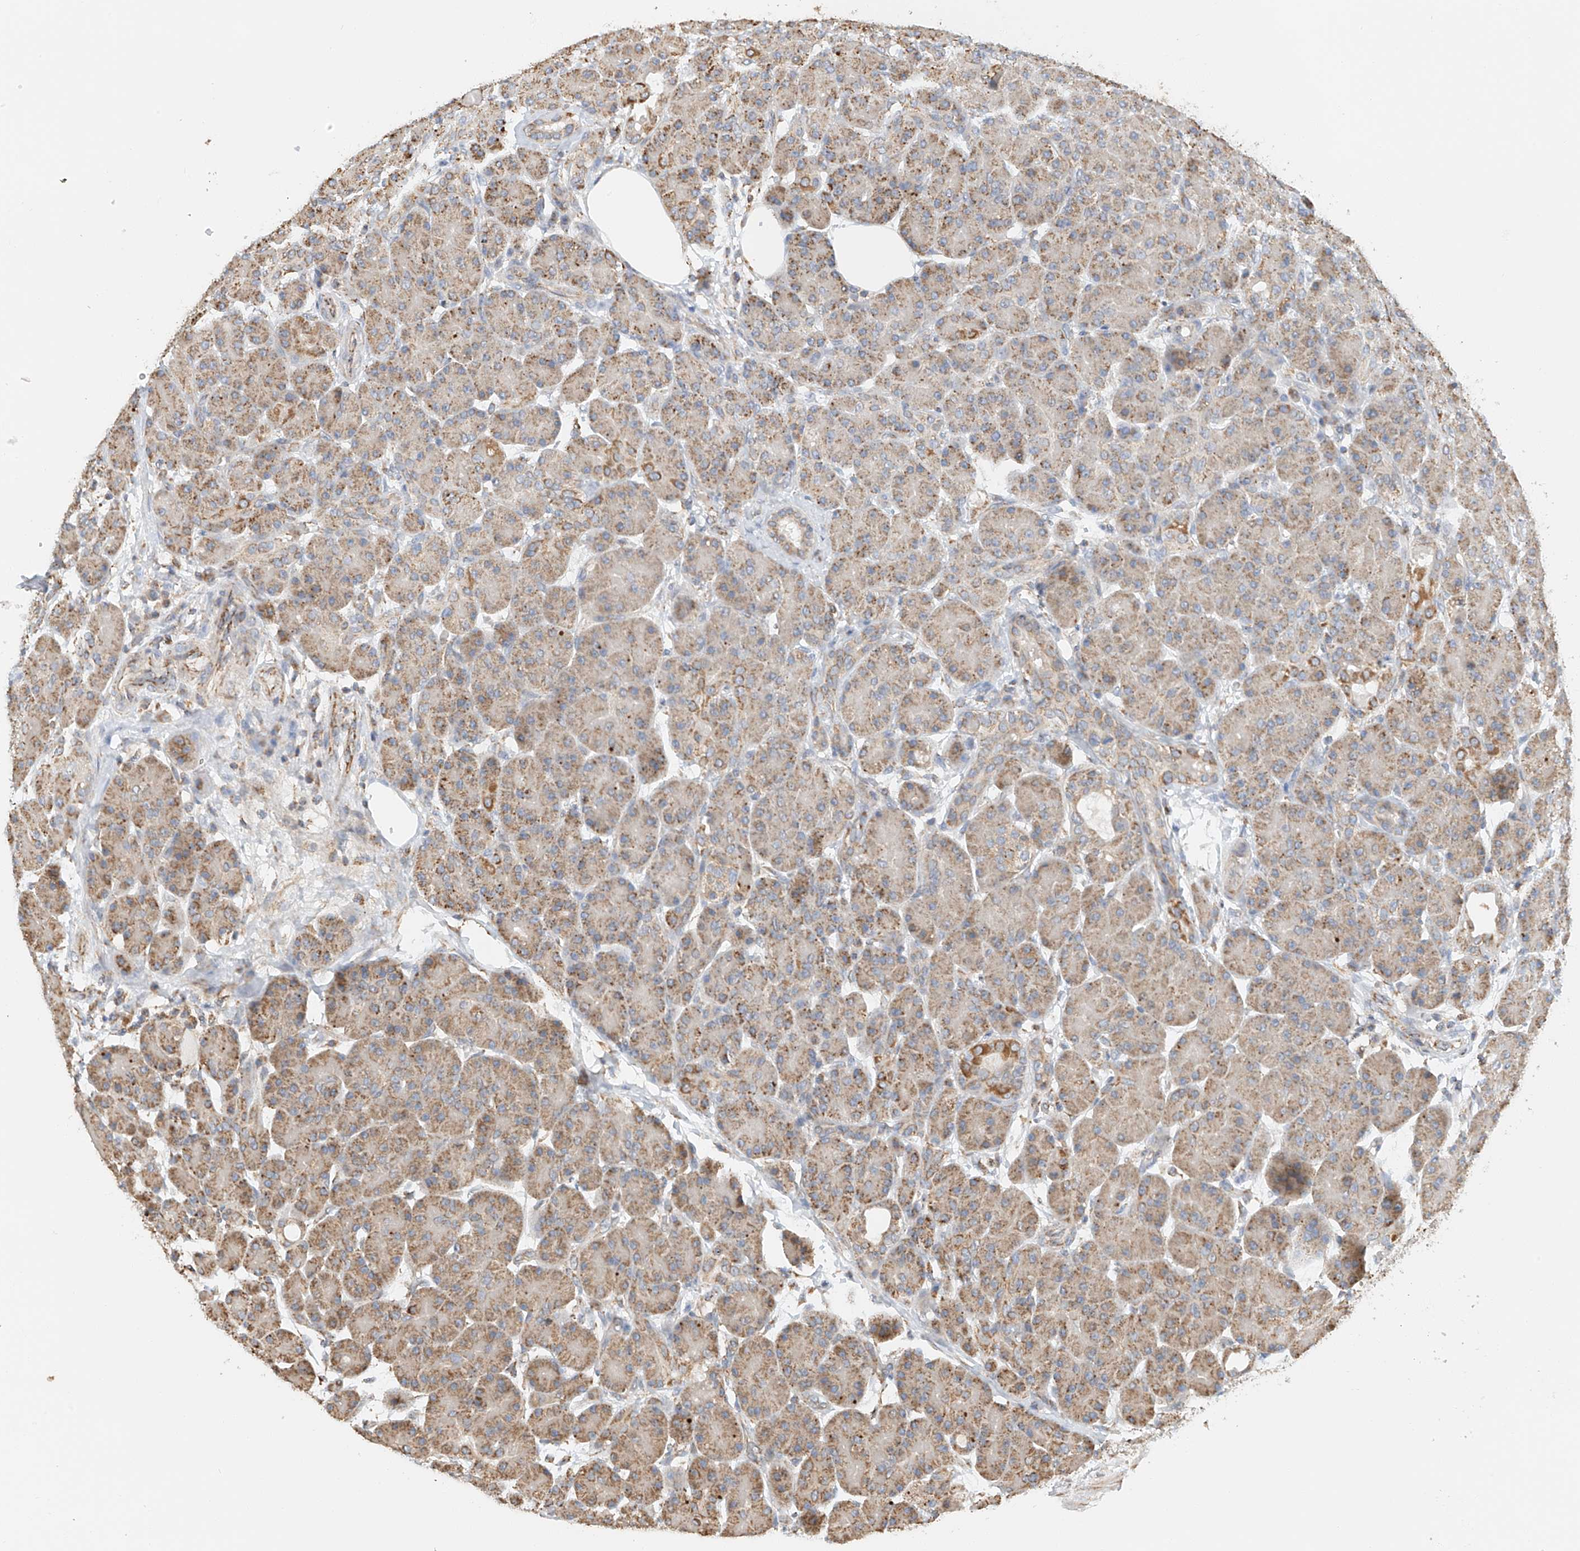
{"staining": {"intensity": "moderate", "quantity": ">75%", "location": "cytoplasmic/membranous"}, "tissue": "pancreas", "cell_type": "Exocrine glandular cells", "image_type": "normal", "snomed": [{"axis": "morphology", "description": "Normal tissue, NOS"}, {"axis": "topography", "description": "Pancreas"}], "caption": "Immunohistochemical staining of unremarkable human pancreas shows moderate cytoplasmic/membranous protein positivity in approximately >75% of exocrine glandular cells.", "gene": "YIPF7", "patient": {"sex": "male", "age": 63}}